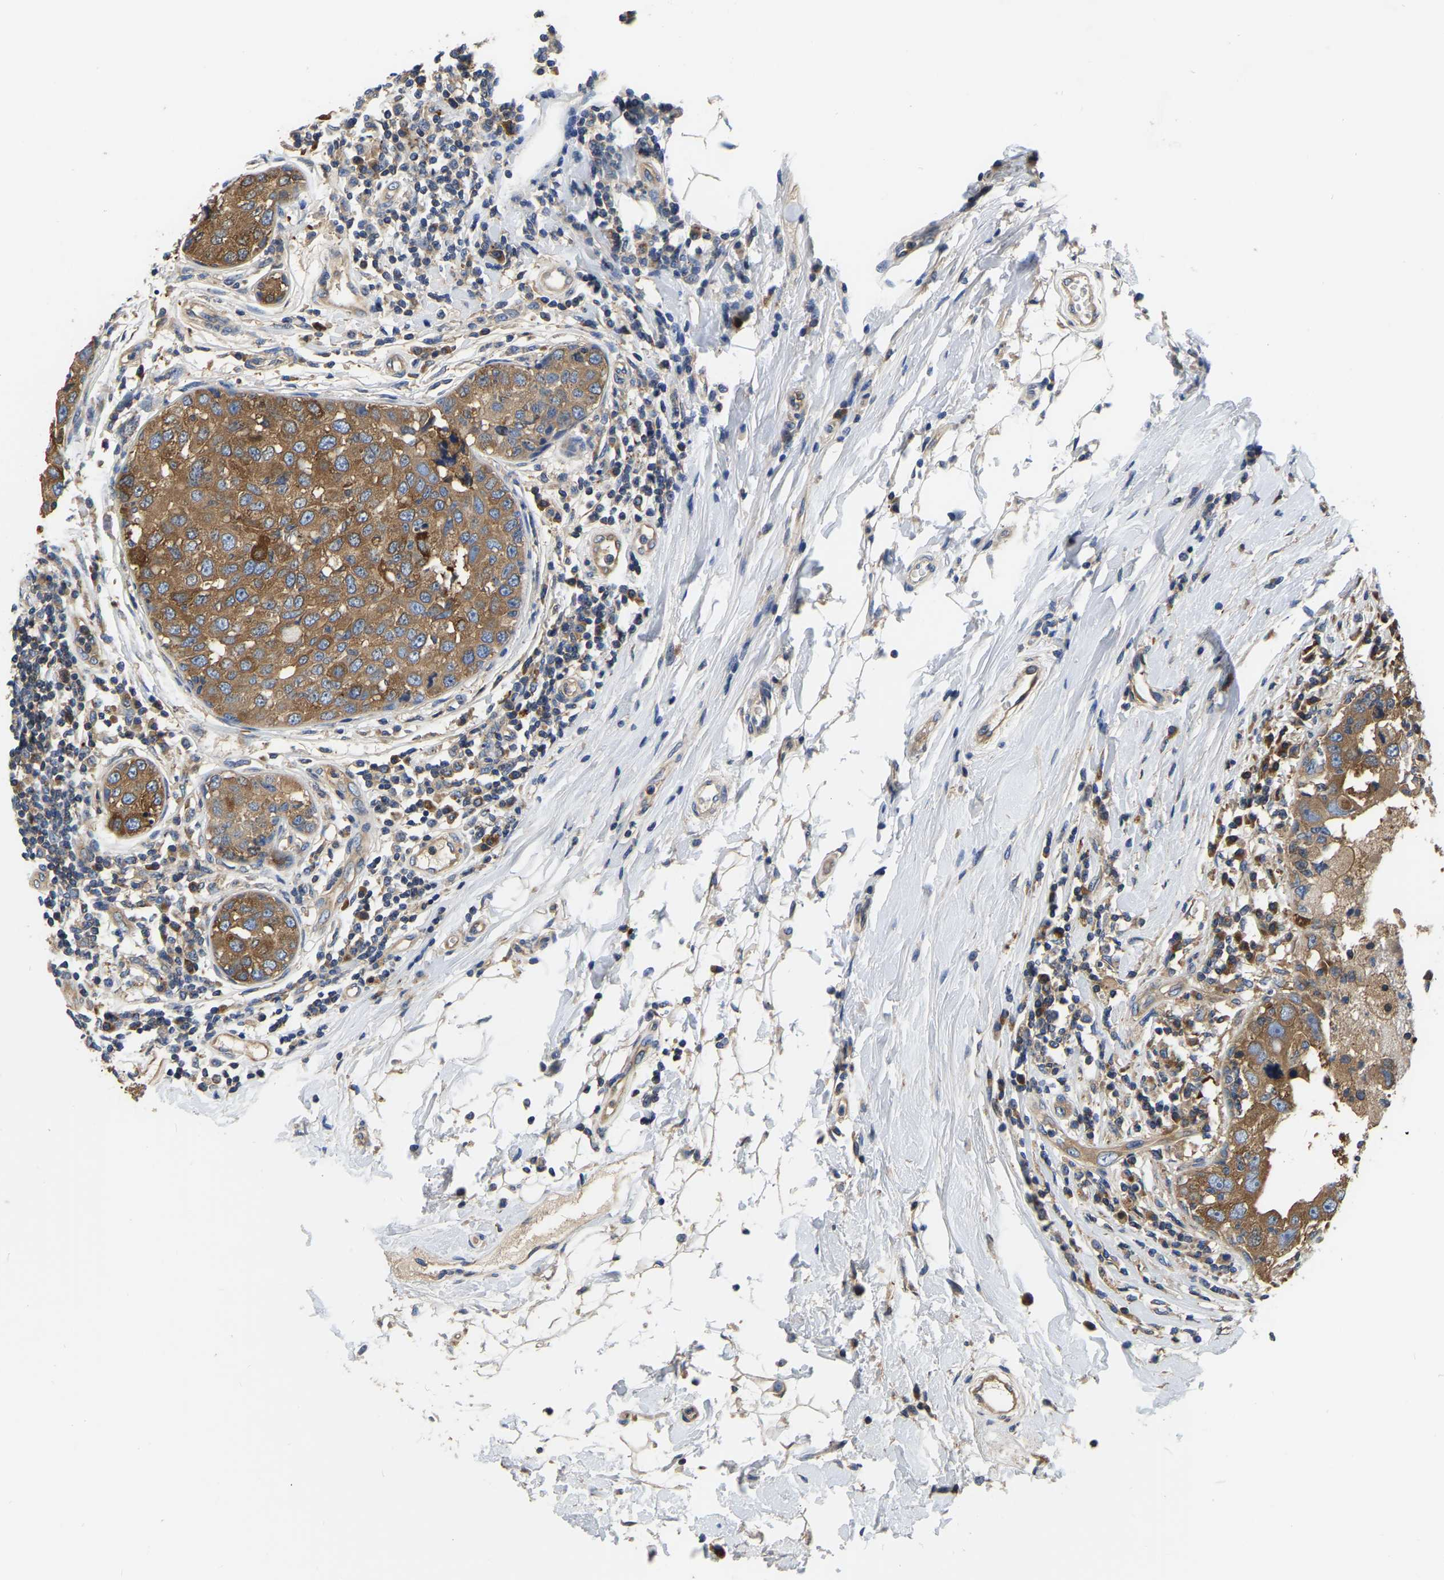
{"staining": {"intensity": "moderate", "quantity": ">75%", "location": "cytoplasmic/membranous"}, "tissue": "breast cancer", "cell_type": "Tumor cells", "image_type": "cancer", "snomed": [{"axis": "morphology", "description": "Duct carcinoma"}, {"axis": "topography", "description": "Breast"}], "caption": "Breast cancer (invasive ductal carcinoma) tissue shows moderate cytoplasmic/membranous staining in about >75% of tumor cells, visualized by immunohistochemistry. (DAB IHC, brown staining for protein, blue staining for nuclei).", "gene": "GARS1", "patient": {"sex": "female", "age": 27}}